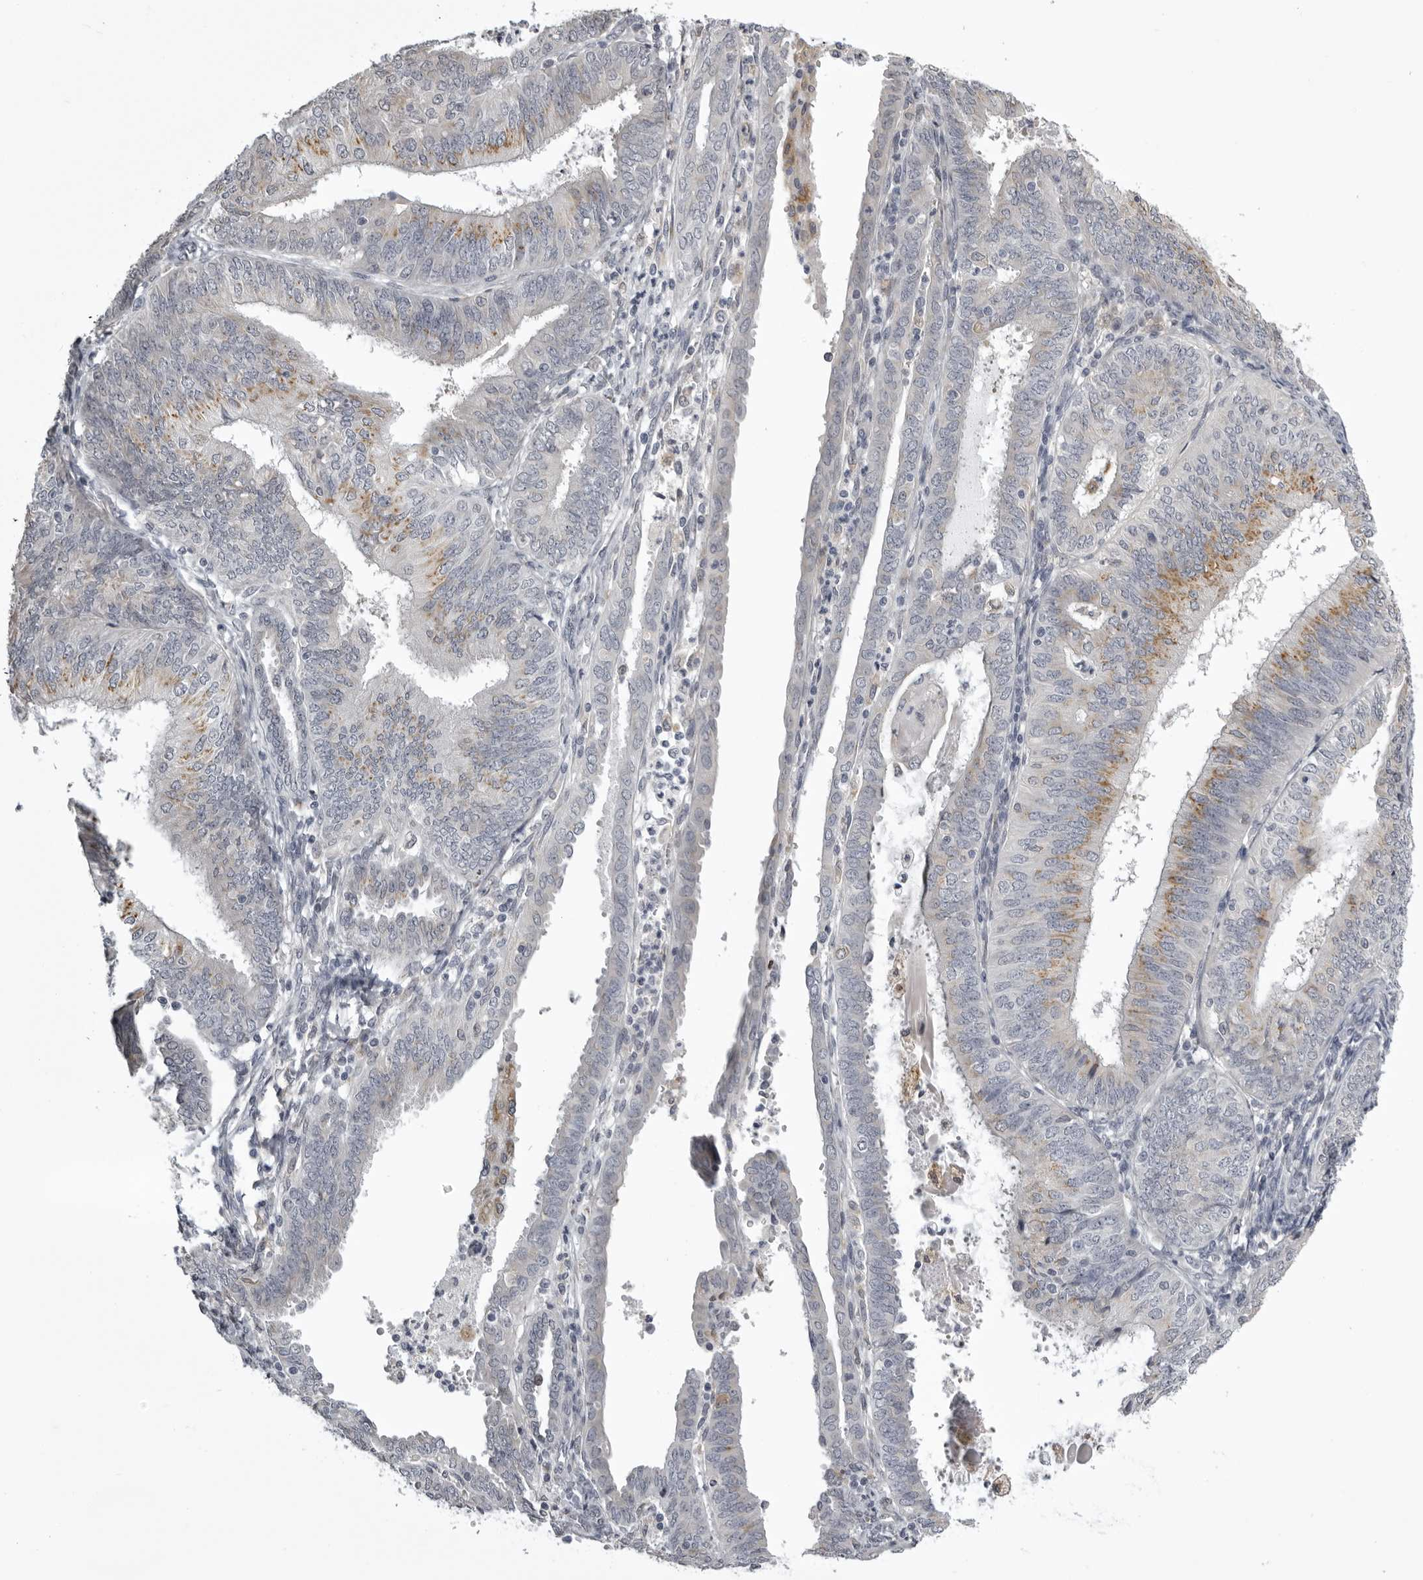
{"staining": {"intensity": "moderate", "quantity": "<25%", "location": "cytoplasmic/membranous"}, "tissue": "endometrial cancer", "cell_type": "Tumor cells", "image_type": "cancer", "snomed": [{"axis": "morphology", "description": "Adenocarcinoma, NOS"}, {"axis": "topography", "description": "Endometrium"}], "caption": "This image reveals immunohistochemistry (IHC) staining of human endometrial cancer, with low moderate cytoplasmic/membranous staining in about <25% of tumor cells.", "gene": "NCEH1", "patient": {"sex": "female", "age": 58}}